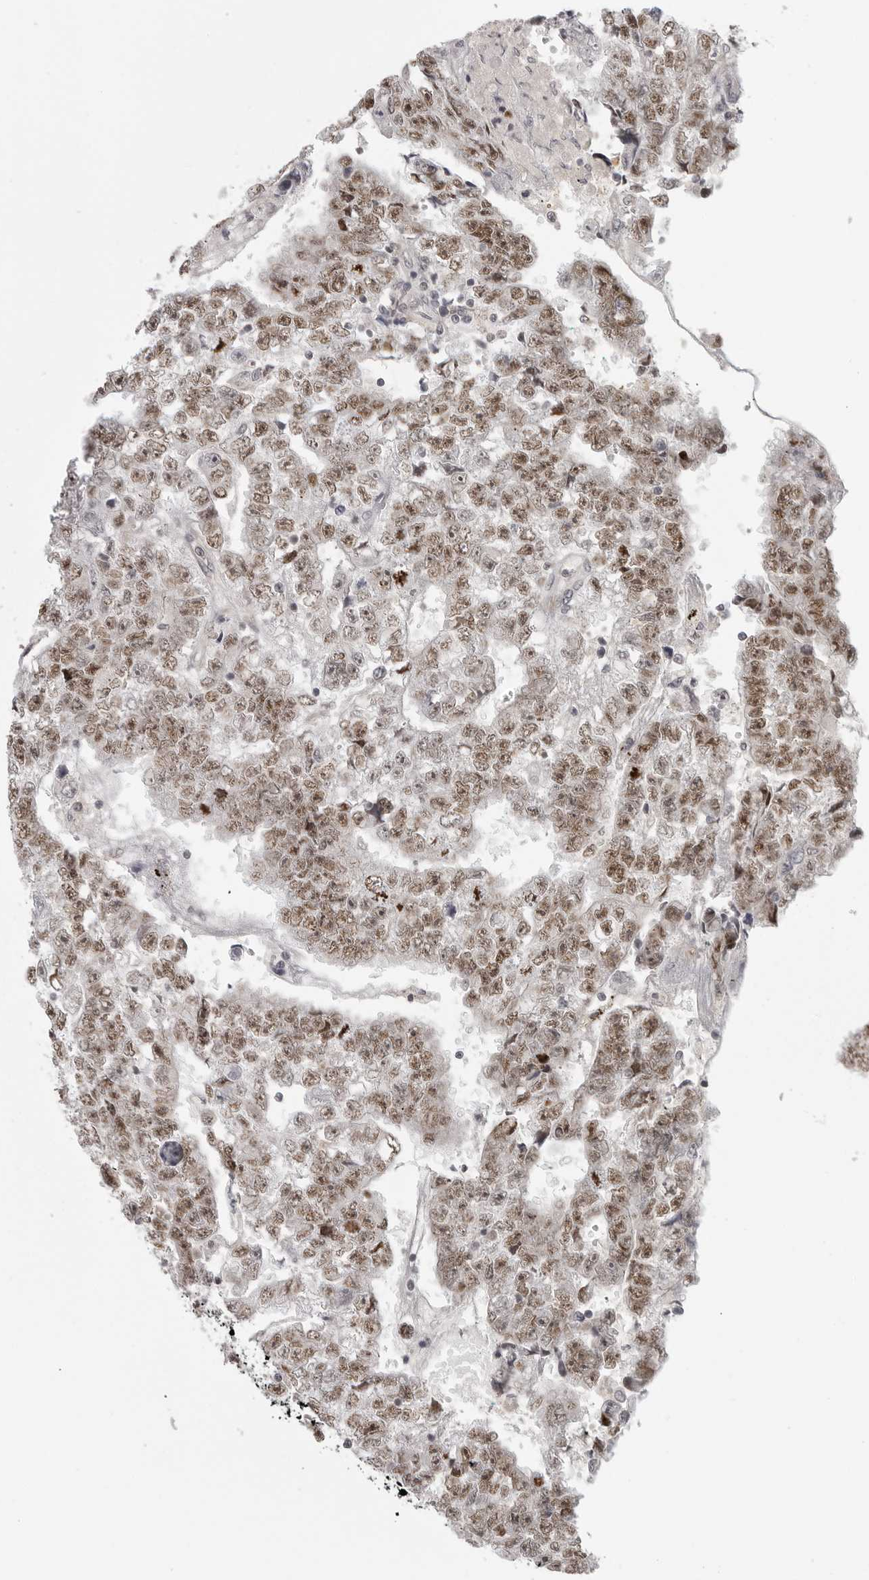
{"staining": {"intensity": "moderate", "quantity": ">75%", "location": "nuclear"}, "tissue": "testis cancer", "cell_type": "Tumor cells", "image_type": "cancer", "snomed": [{"axis": "morphology", "description": "Carcinoma, Embryonal, NOS"}, {"axis": "topography", "description": "Testis"}], "caption": "Tumor cells reveal moderate nuclear expression in about >75% of cells in testis cancer (embryonal carcinoma).", "gene": "TUT4", "patient": {"sex": "male", "age": 25}}